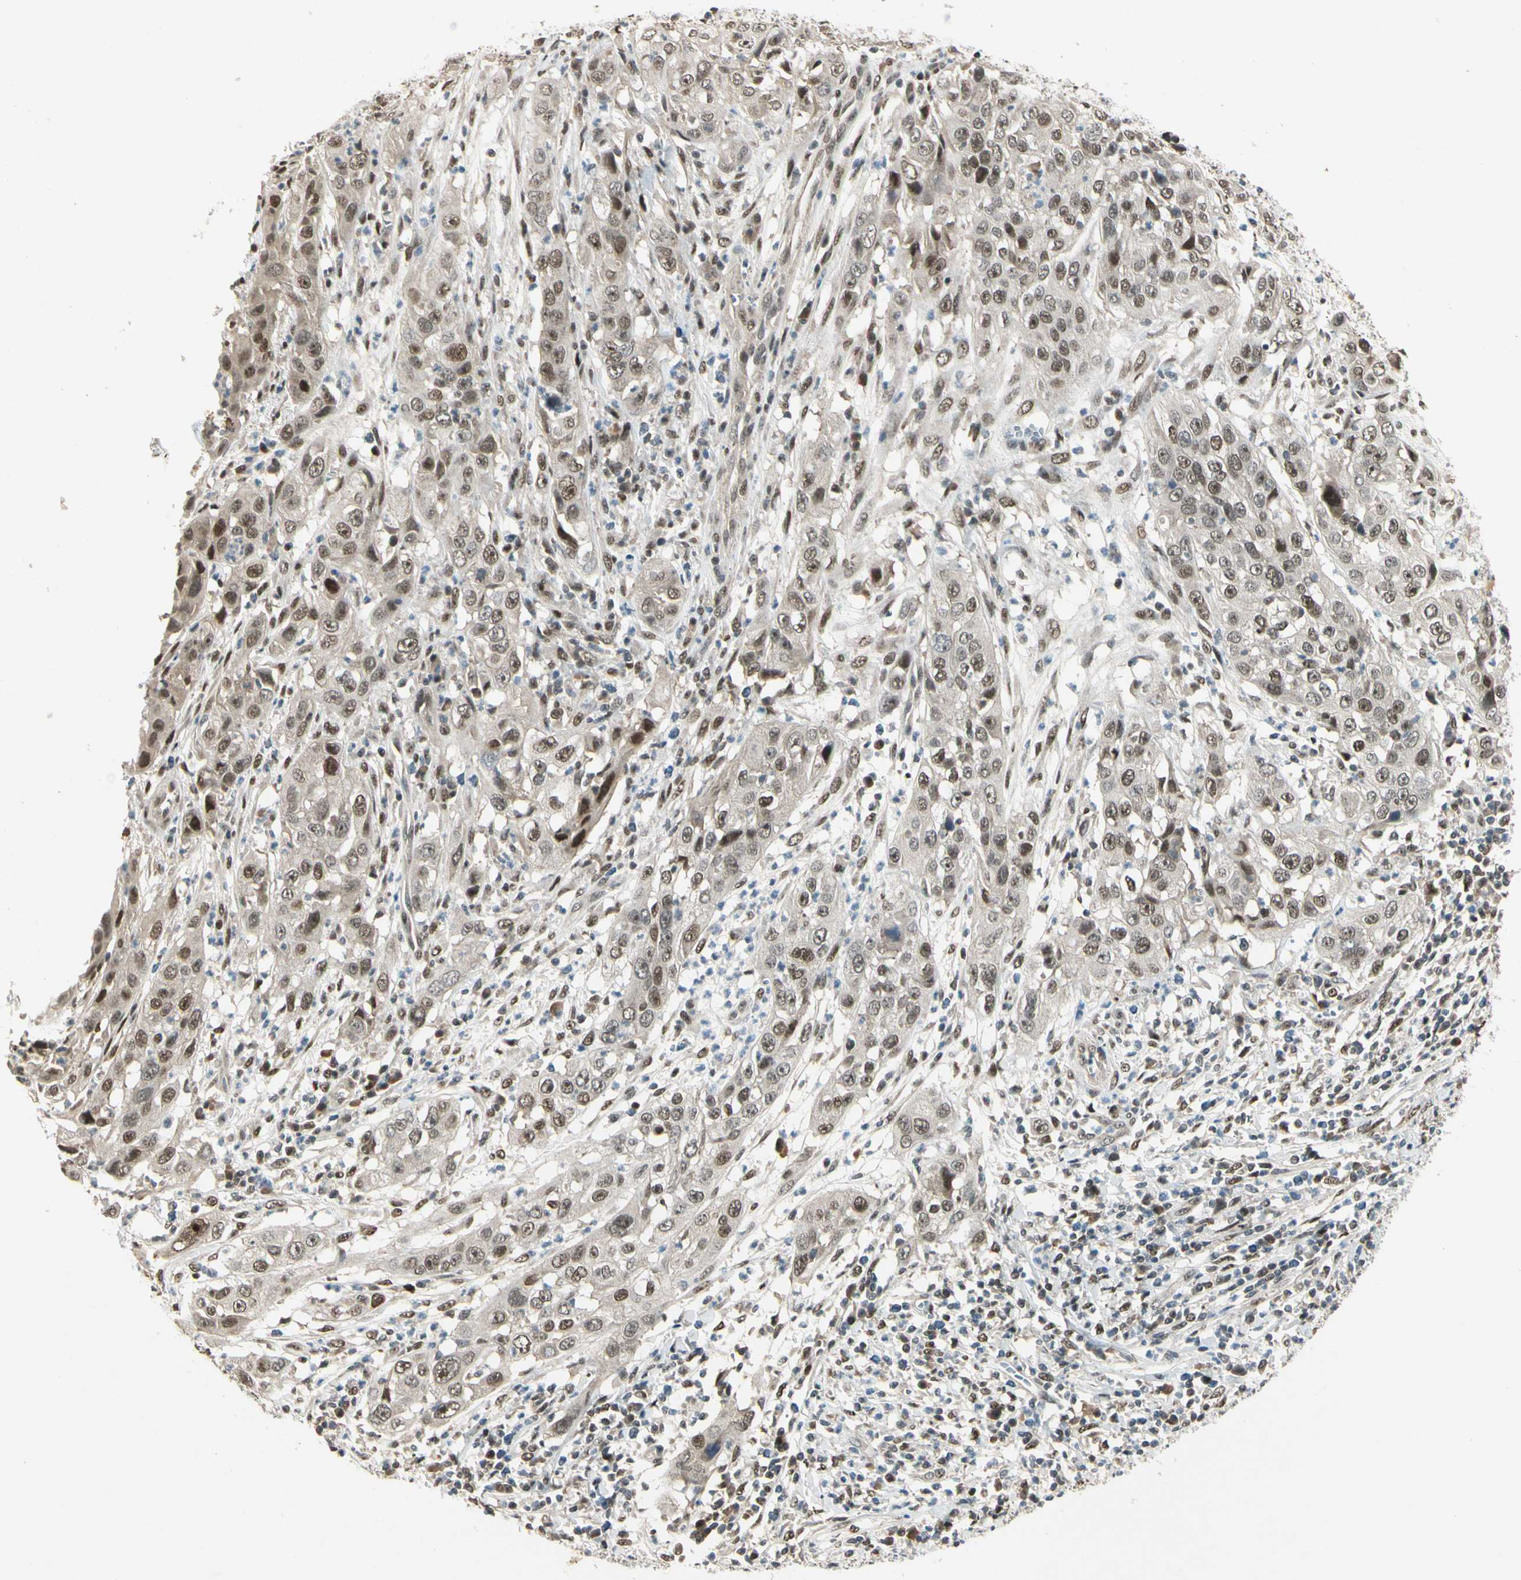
{"staining": {"intensity": "moderate", "quantity": ">75%", "location": "nuclear"}, "tissue": "cervical cancer", "cell_type": "Tumor cells", "image_type": "cancer", "snomed": [{"axis": "morphology", "description": "Squamous cell carcinoma, NOS"}, {"axis": "topography", "description": "Cervix"}], "caption": "Immunohistochemistry image of neoplastic tissue: human cervical cancer stained using immunohistochemistry exhibits medium levels of moderate protein expression localized specifically in the nuclear of tumor cells, appearing as a nuclear brown color.", "gene": "GTF3A", "patient": {"sex": "female", "age": 32}}